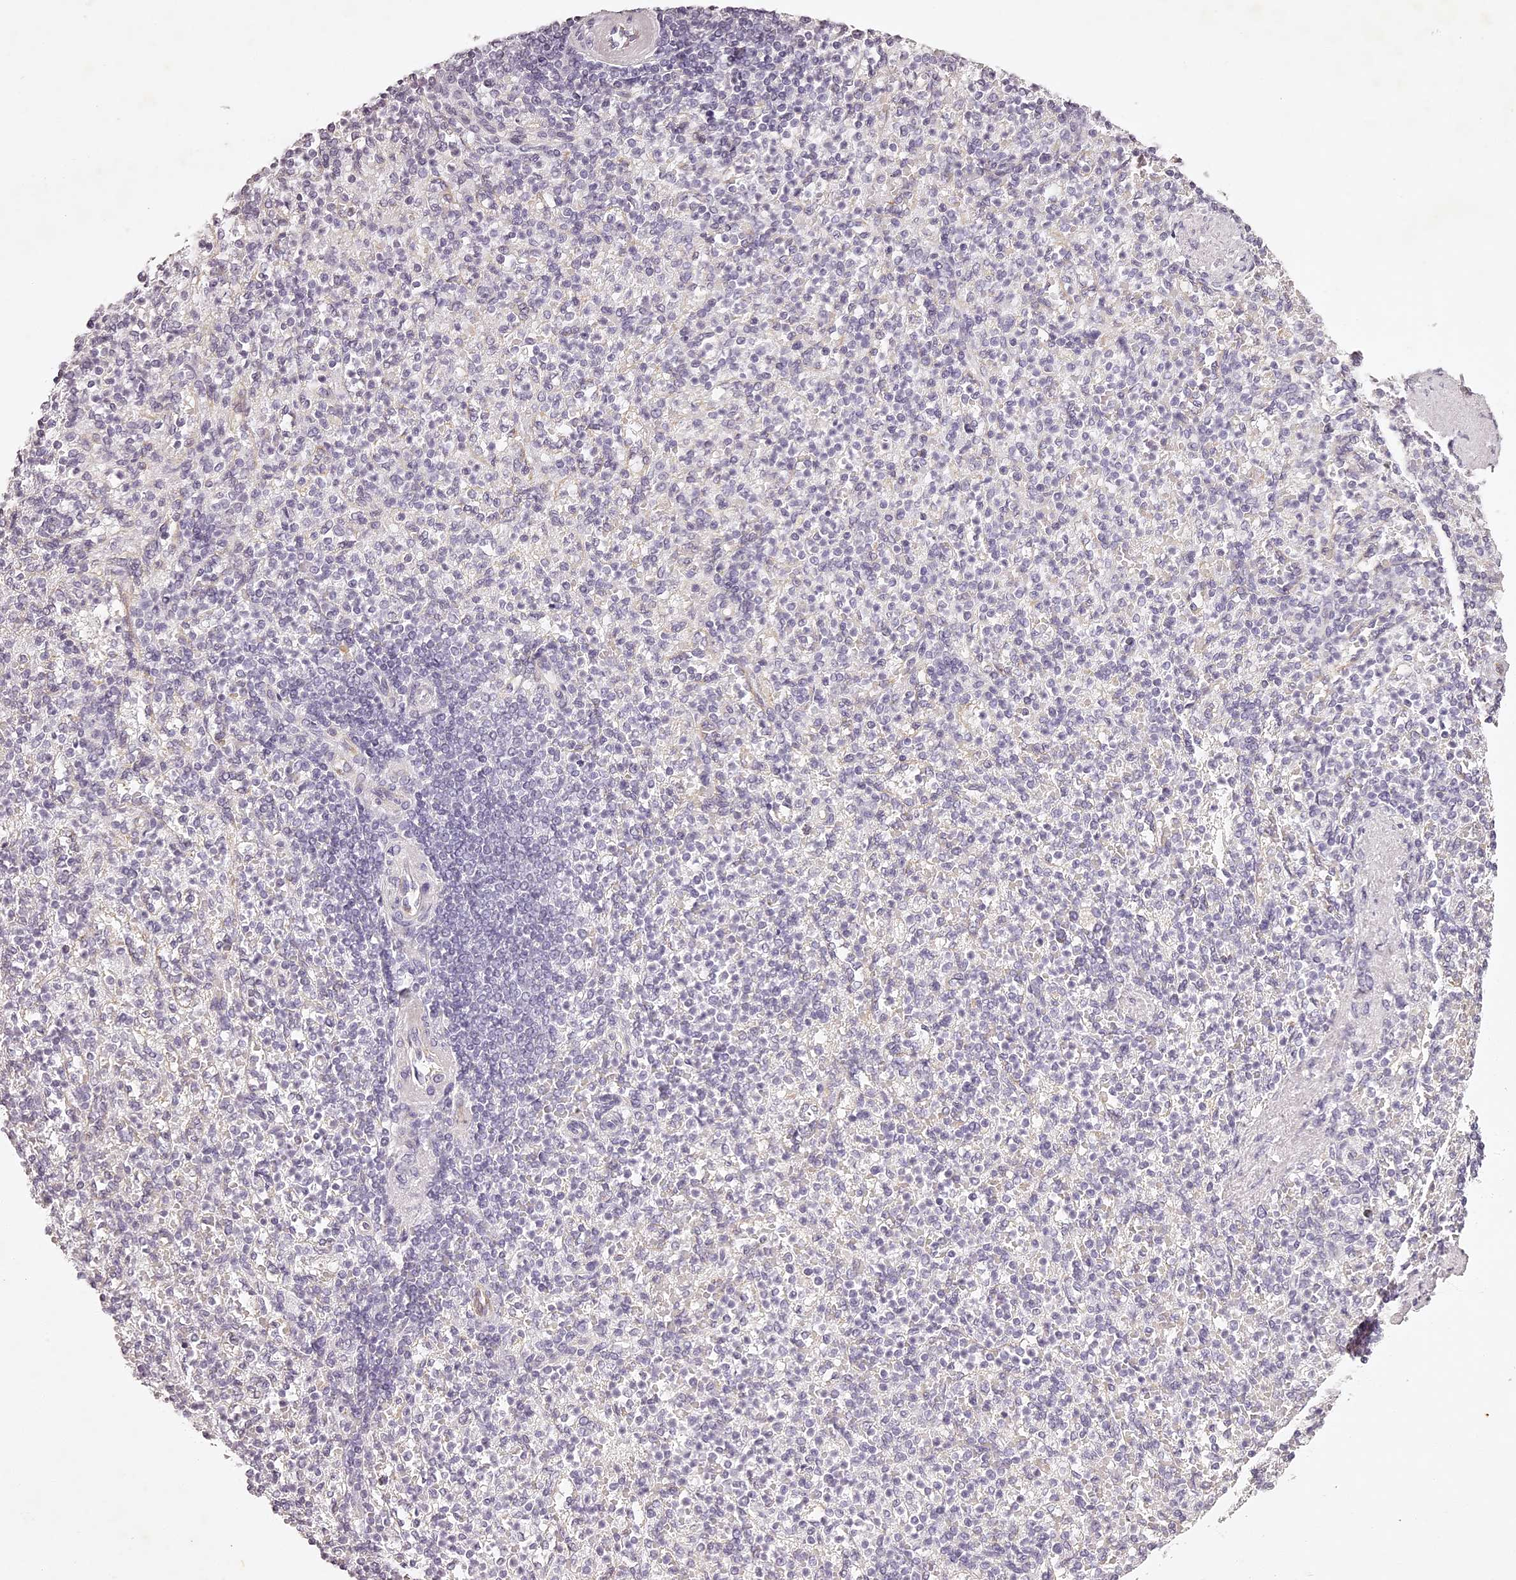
{"staining": {"intensity": "negative", "quantity": "none", "location": "none"}, "tissue": "spleen", "cell_type": "Cells in red pulp", "image_type": "normal", "snomed": [{"axis": "morphology", "description": "Normal tissue, NOS"}, {"axis": "topography", "description": "Spleen"}], "caption": "IHC of unremarkable spleen displays no positivity in cells in red pulp.", "gene": "ELAPOR1", "patient": {"sex": "female", "age": 74}}